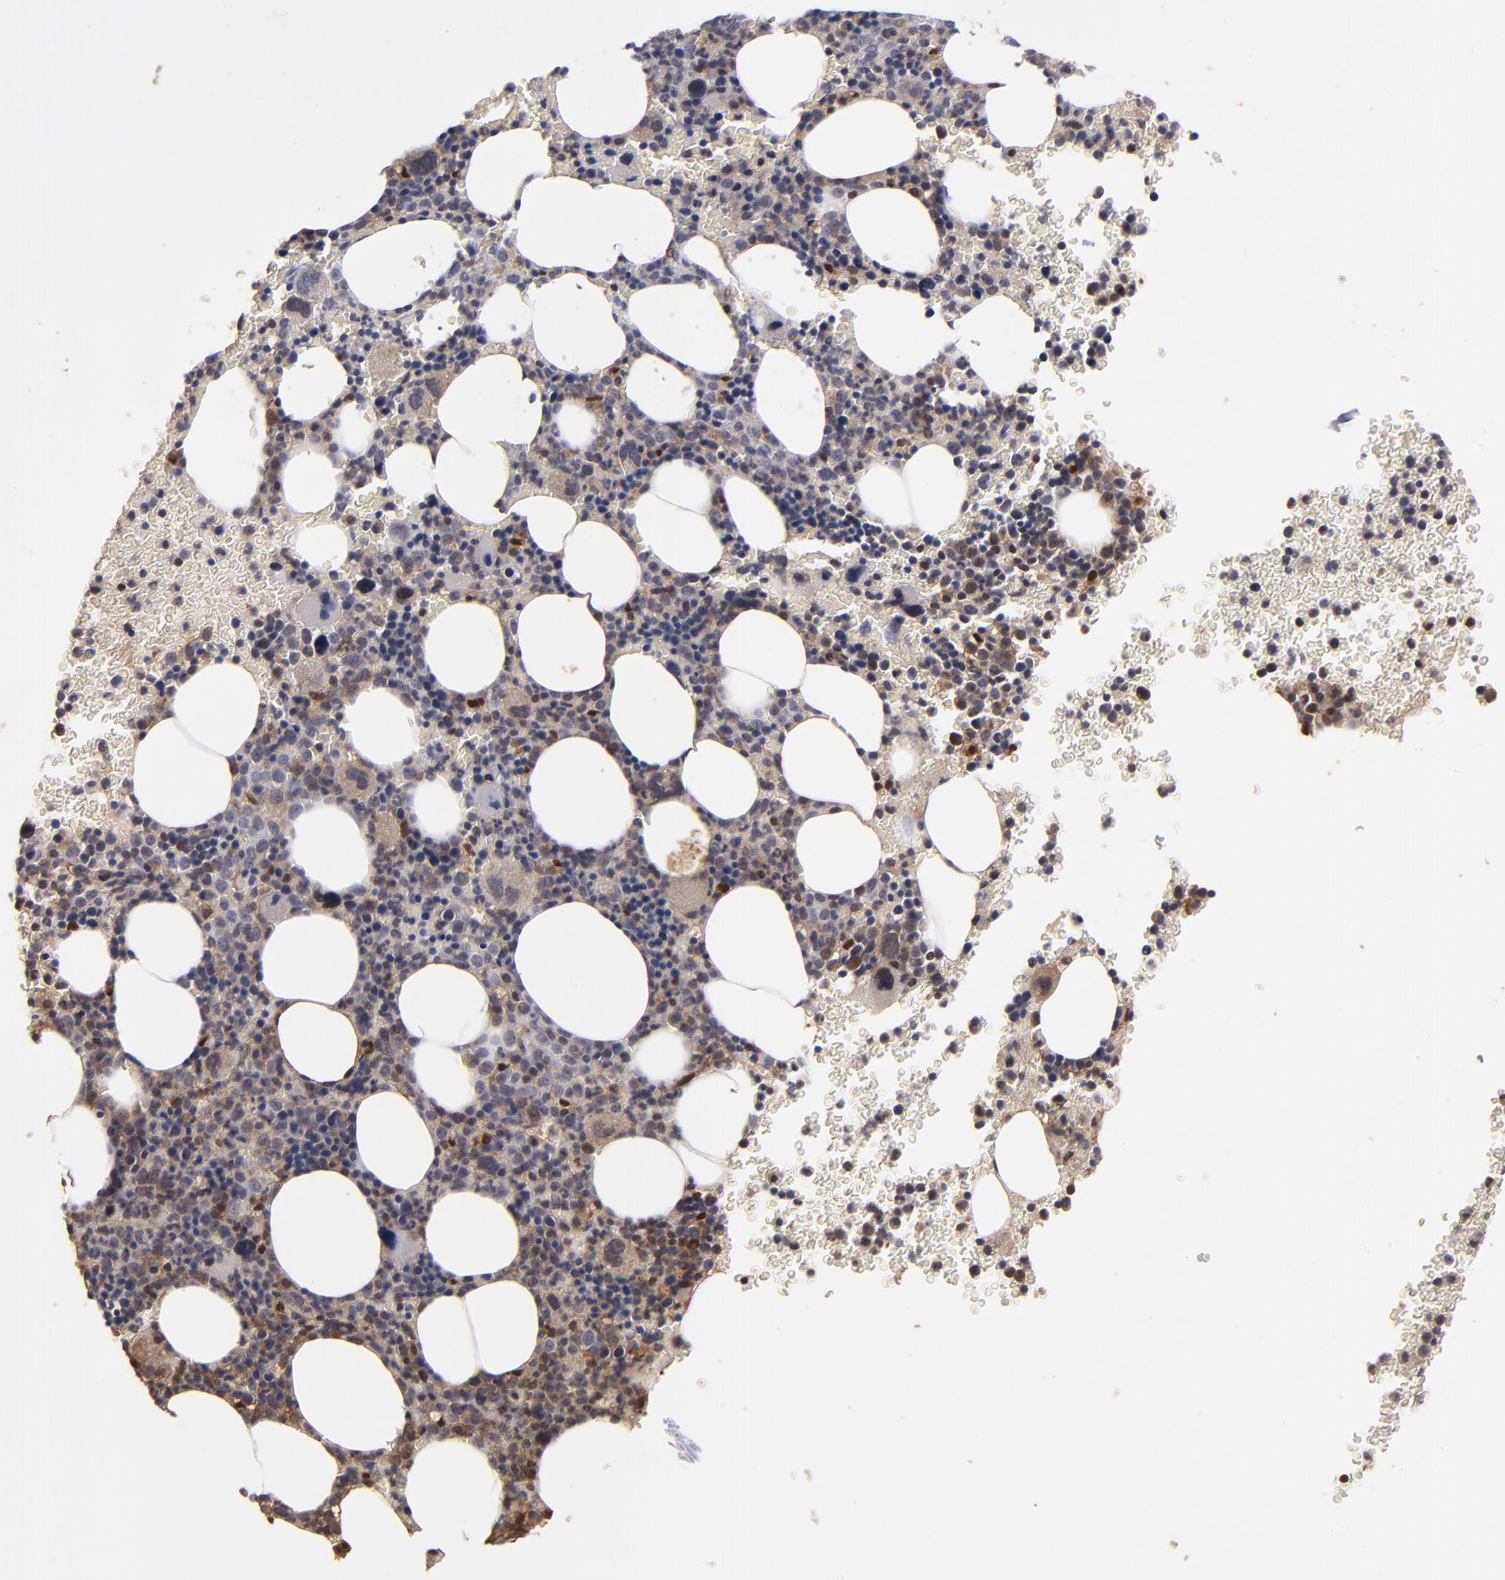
{"staining": {"intensity": "weak", "quantity": "<25%", "location": "cytoplasmic/membranous"}, "tissue": "bone marrow", "cell_type": "Hematopoietic cells", "image_type": "normal", "snomed": [{"axis": "morphology", "description": "Normal tissue, NOS"}, {"axis": "topography", "description": "Bone marrow"}], "caption": "This is a image of IHC staining of normal bone marrow, which shows no expression in hematopoietic cells.", "gene": "BDKRB1", "patient": {"sex": "male", "age": 68}}